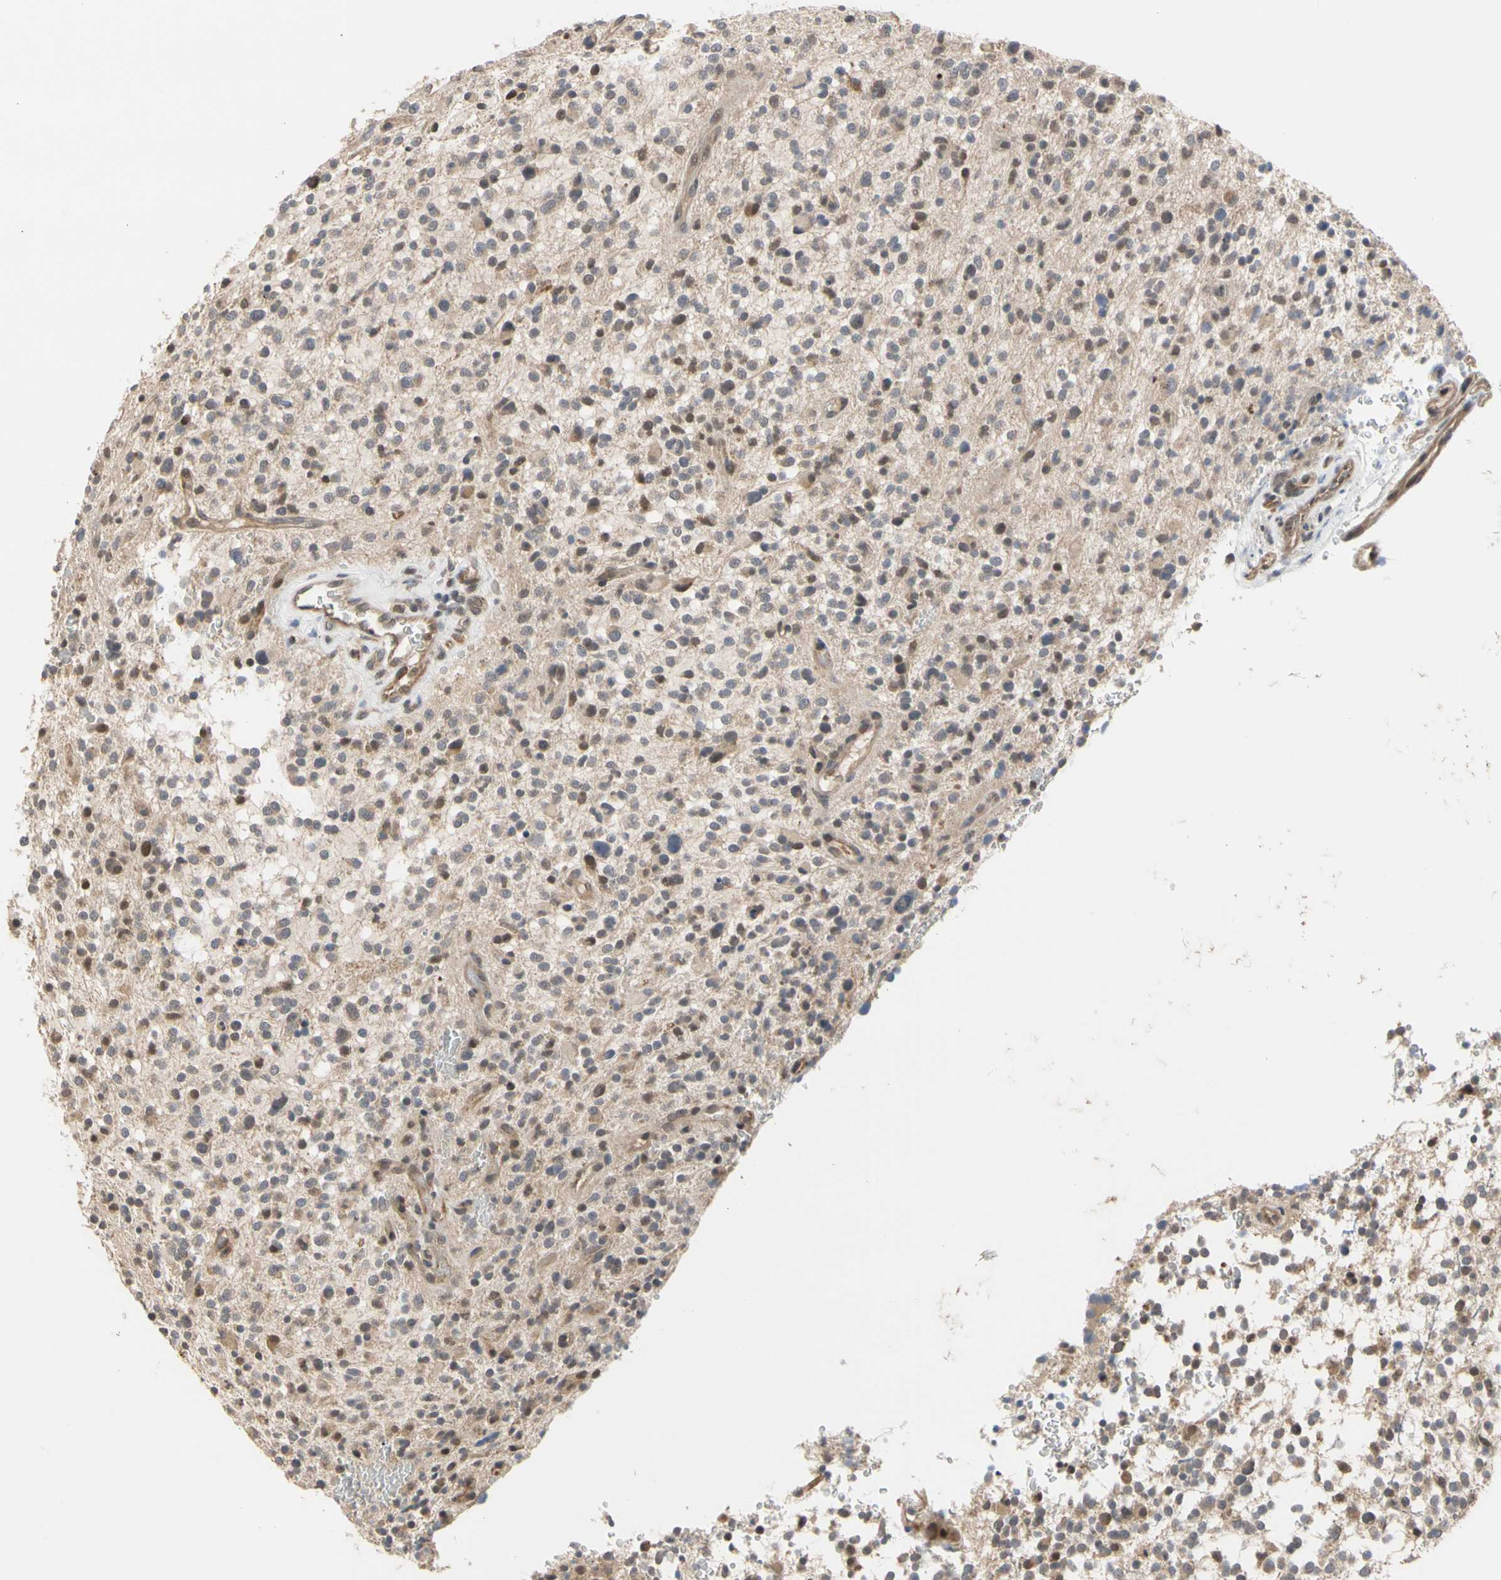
{"staining": {"intensity": "moderate", "quantity": "<25%", "location": "nuclear"}, "tissue": "glioma", "cell_type": "Tumor cells", "image_type": "cancer", "snomed": [{"axis": "morphology", "description": "Glioma, malignant, High grade"}, {"axis": "topography", "description": "Brain"}], "caption": "Tumor cells show moderate nuclear positivity in approximately <25% of cells in malignant glioma (high-grade).", "gene": "CYTIP", "patient": {"sex": "male", "age": 48}}